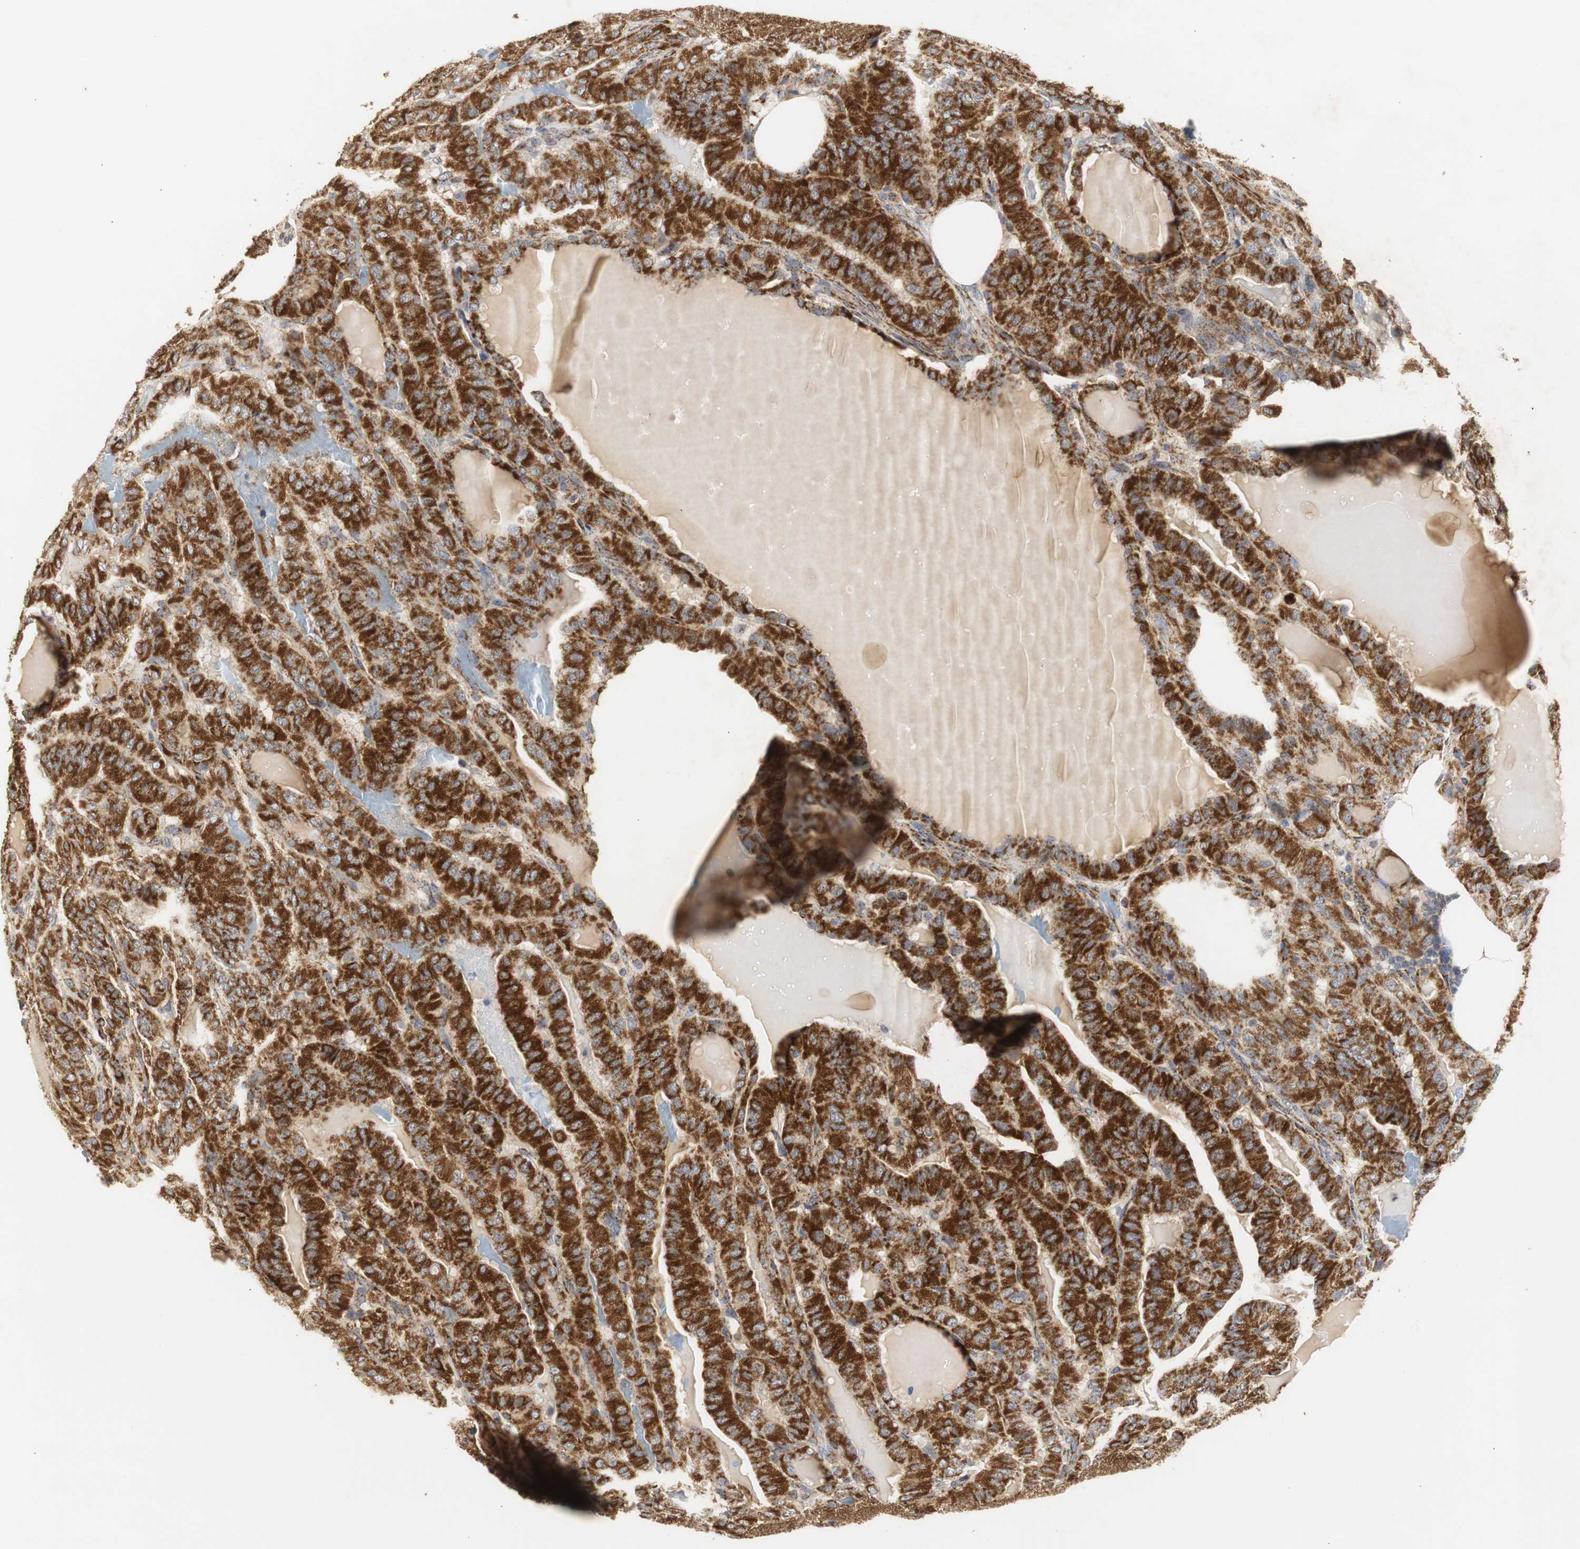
{"staining": {"intensity": "strong", "quantity": ">75%", "location": "cytoplasmic/membranous"}, "tissue": "thyroid cancer", "cell_type": "Tumor cells", "image_type": "cancer", "snomed": [{"axis": "morphology", "description": "Papillary adenocarcinoma, NOS"}, {"axis": "topography", "description": "Thyroid gland"}], "caption": "About >75% of tumor cells in human thyroid cancer show strong cytoplasmic/membranous protein expression as visualized by brown immunohistochemical staining.", "gene": "HSD17B10", "patient": {"sex": "male", "age": 77}}